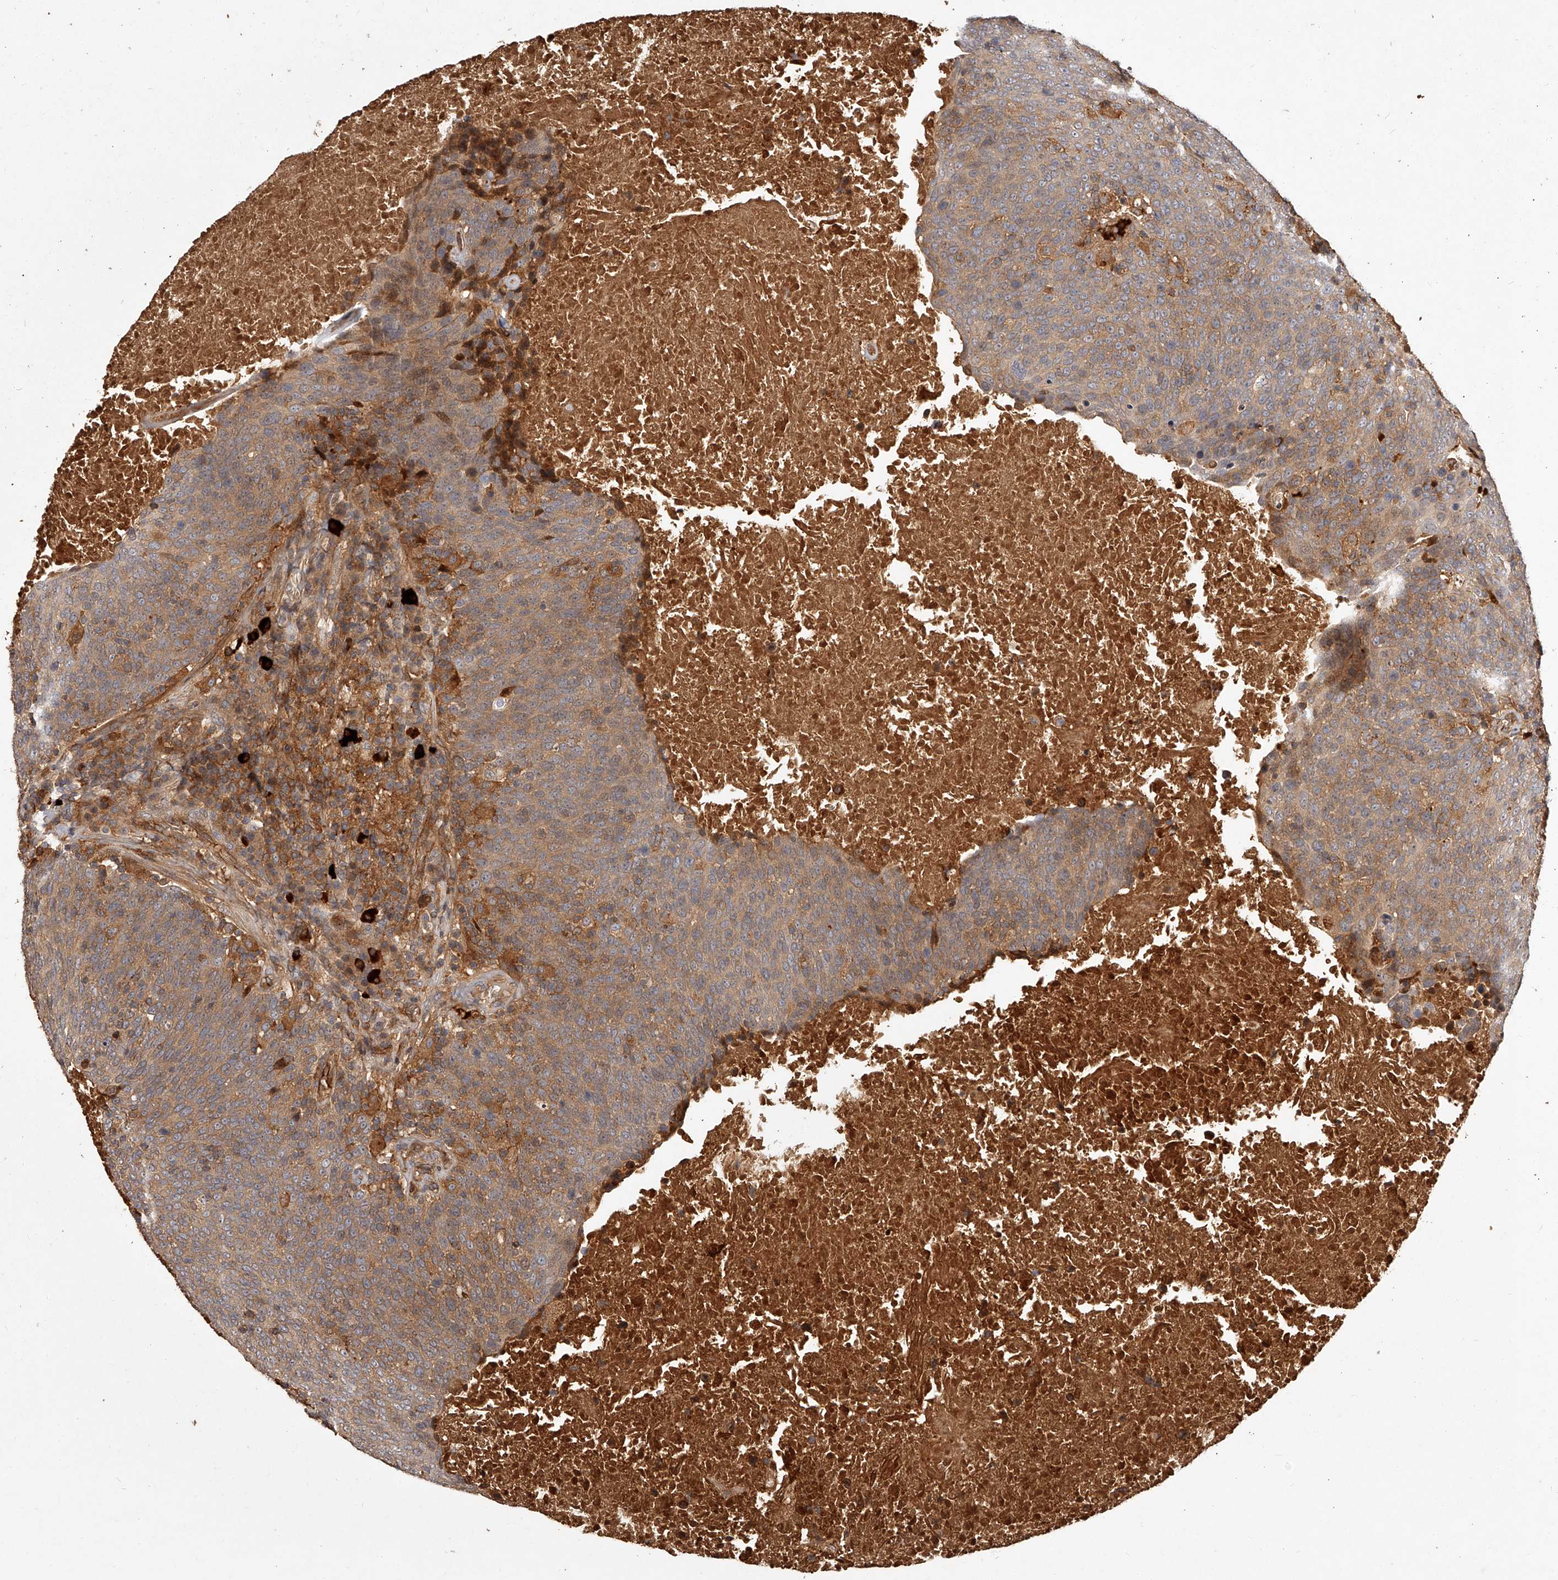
{"staining": {"intensity": "moderate", "quantity": ">75%", "location": "cytoplasmic/membranous"}, "tissue": "head and neck cancer", "cell_type": "Tumor cells", "image_type": "cancer", "snomed": [{"axis": "morphology", "description": "Squamous cell carcinoma, NOS"}, {"axis": "morphology", "description": "Squamous cell carcinoma, metastatic, NOS"}, {"axis": "topography", "description": "Lymph node"}, {"axis": "topography", "description": "Head-Neck"}], "caption": "The histopathology image shows immunohistochemical staining of metastatic squamous cell carcinoma (head and neck). There is moderate cytoplasmic/membranous staining is identified in approximately >75% of tumor cells. (Brightfield microscopy of DAB IHC at high magnification).", "gene": "CRYZL1", "patient": {"sex": "male", "age": 62}}